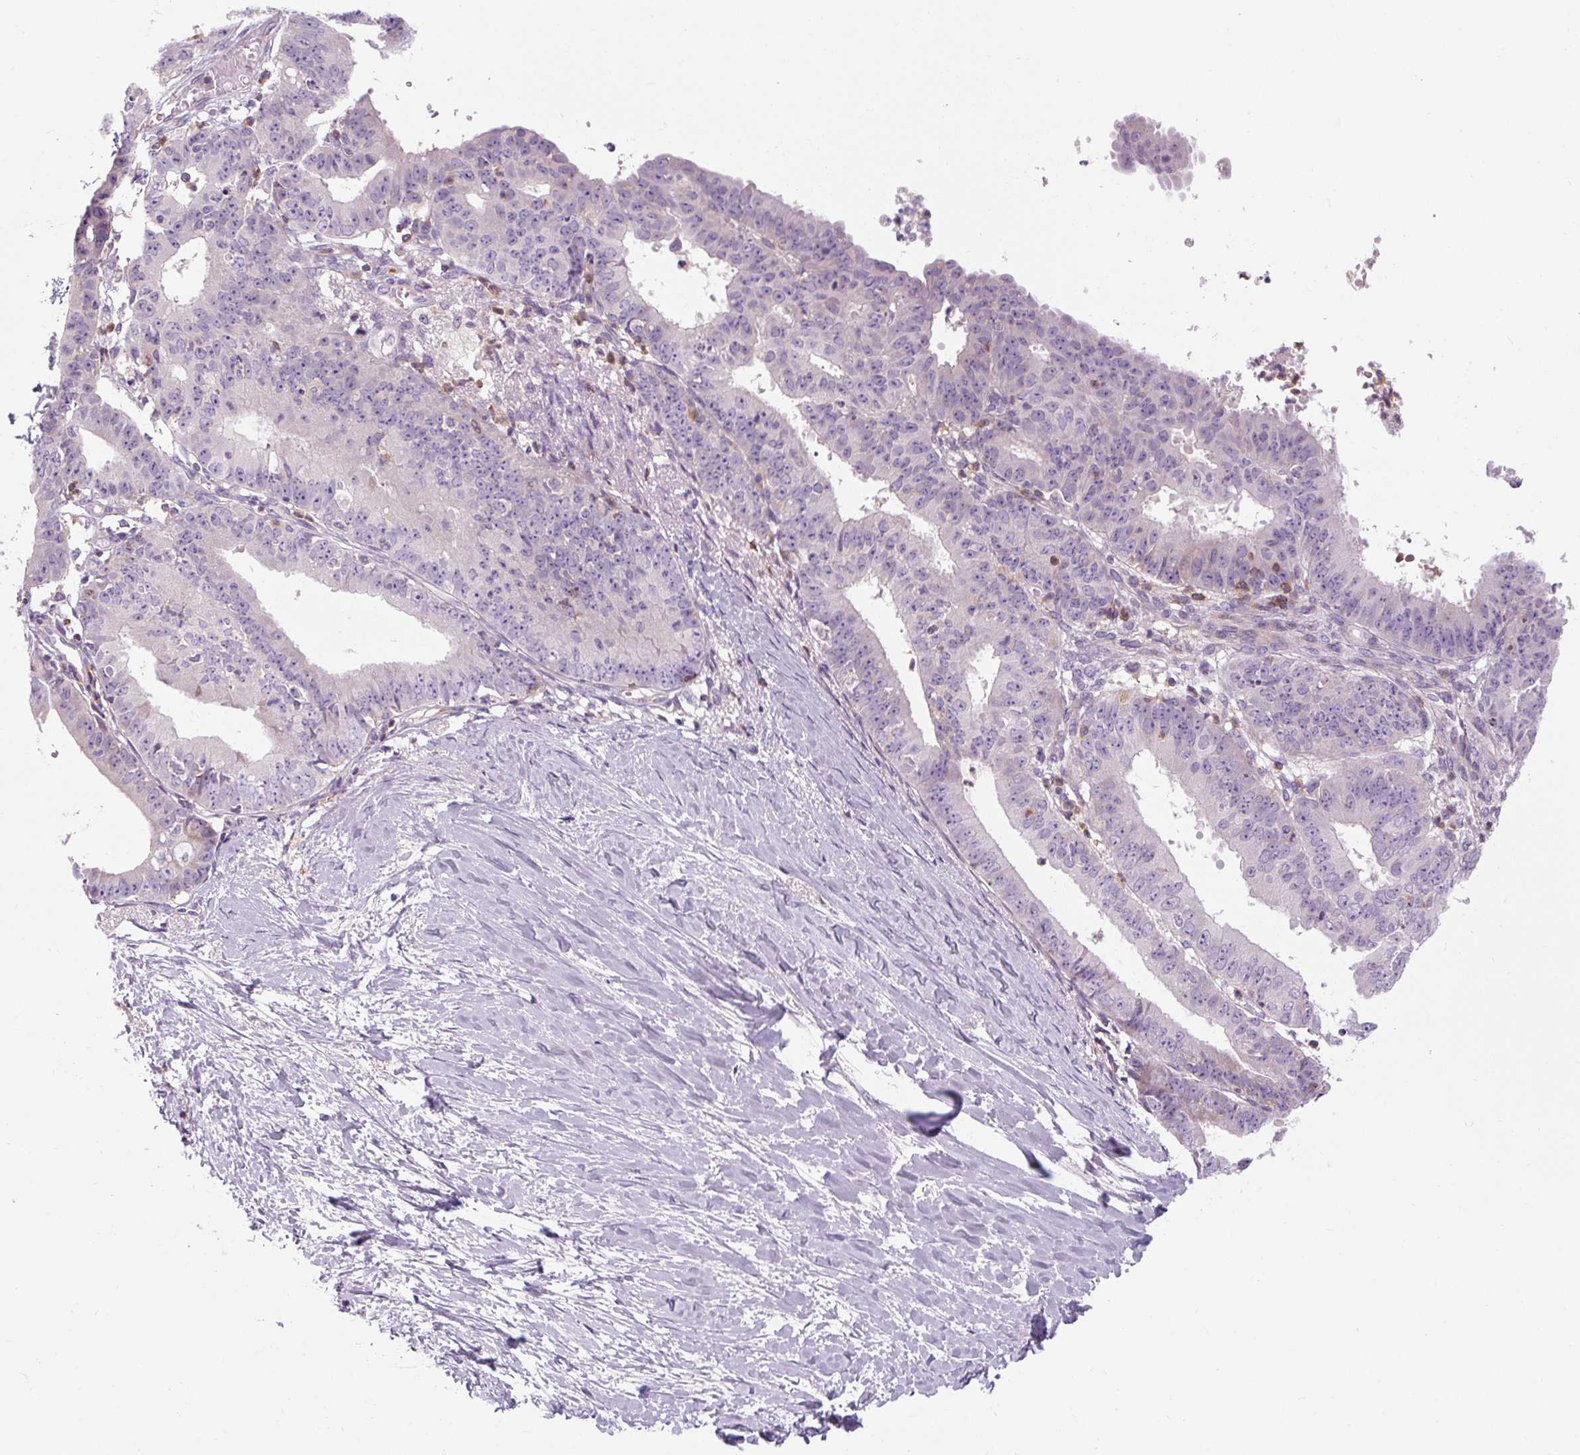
{"staining": {"intensity": "negative", "quantity": "none", "location": "none"}, "tissue": "ovarian cancer", "cell_type": "Tumor cells", "image_type": "cancer", "snomed": [{"axis": "morphology", "description": "Carcinoma, endometroid"}, {"axis": "topography", "description": "Ovary"}], "caption": "A histopathology image of ovarian endometroid carcinoma stained for a protein shows no brown staining in tumor cells.", "gene": "TIGD2", "patient": {"sex": "female", "age": 42}}